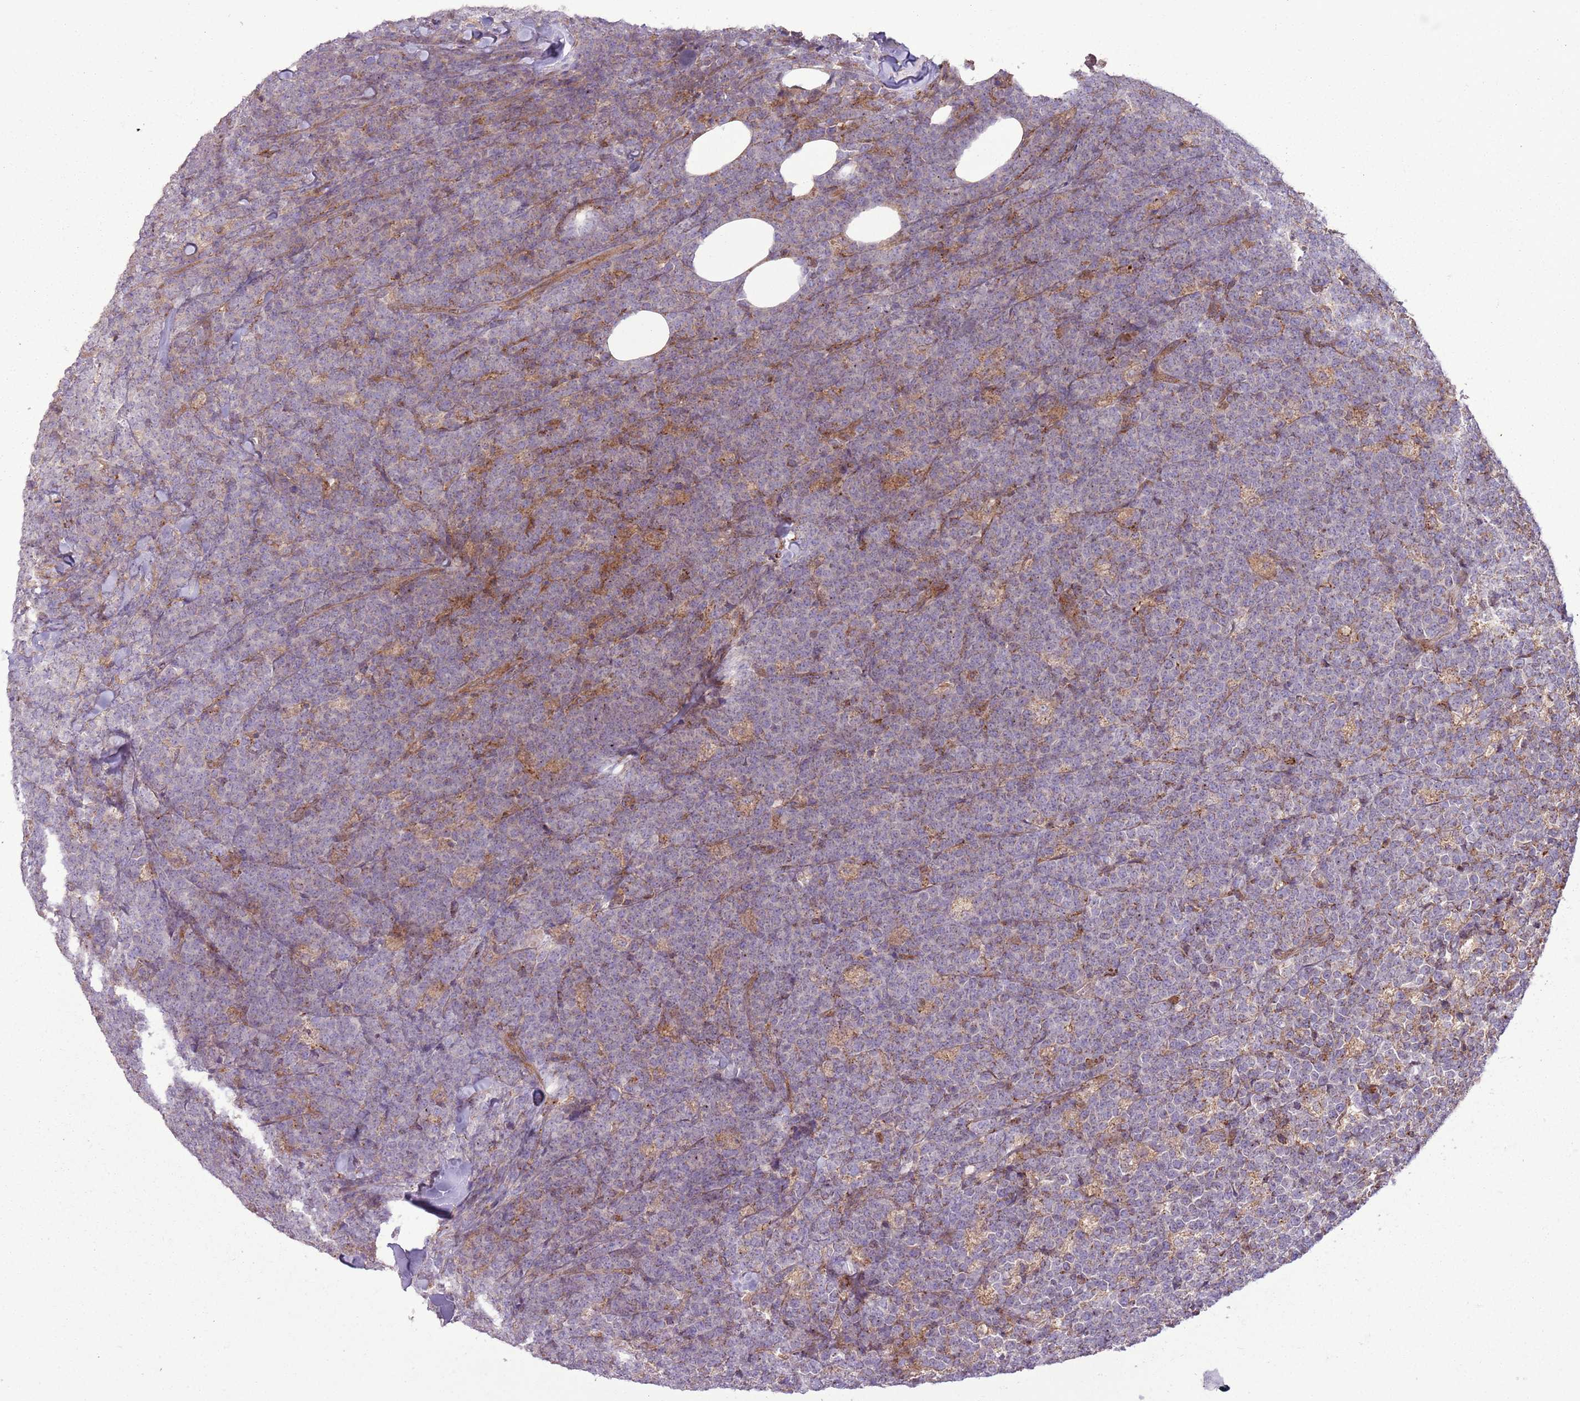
{"staining": {"intensity": "weak", "quantity": "25%-75%", "location": "cytoplasmic/membranous"}, "tissue": "lymphoma", "cell_type": "Tumor cells", "image_type": "cancer", "snomed": [{"axis": "morphology", "description": "Malignant lymphoma, non-Hodgkin's type, High grade"}, {"axis": "topography", "description": "Small intestine"}], "caption": "Tumor cells demonstrate low levels of weak cytoplasmic/membranous expression in about 25%-75% of cells in human malignant lymphoma, non-Hodgkin's type (high-grade). The staining was performed using DAB (3,3'-diaminobenzidine), with brown indicating positive protein expression. Nuclei are stained blue with hematoxylin.", "gene": "ANKRD24", "patient": {"sex": "male", "age": 8}}